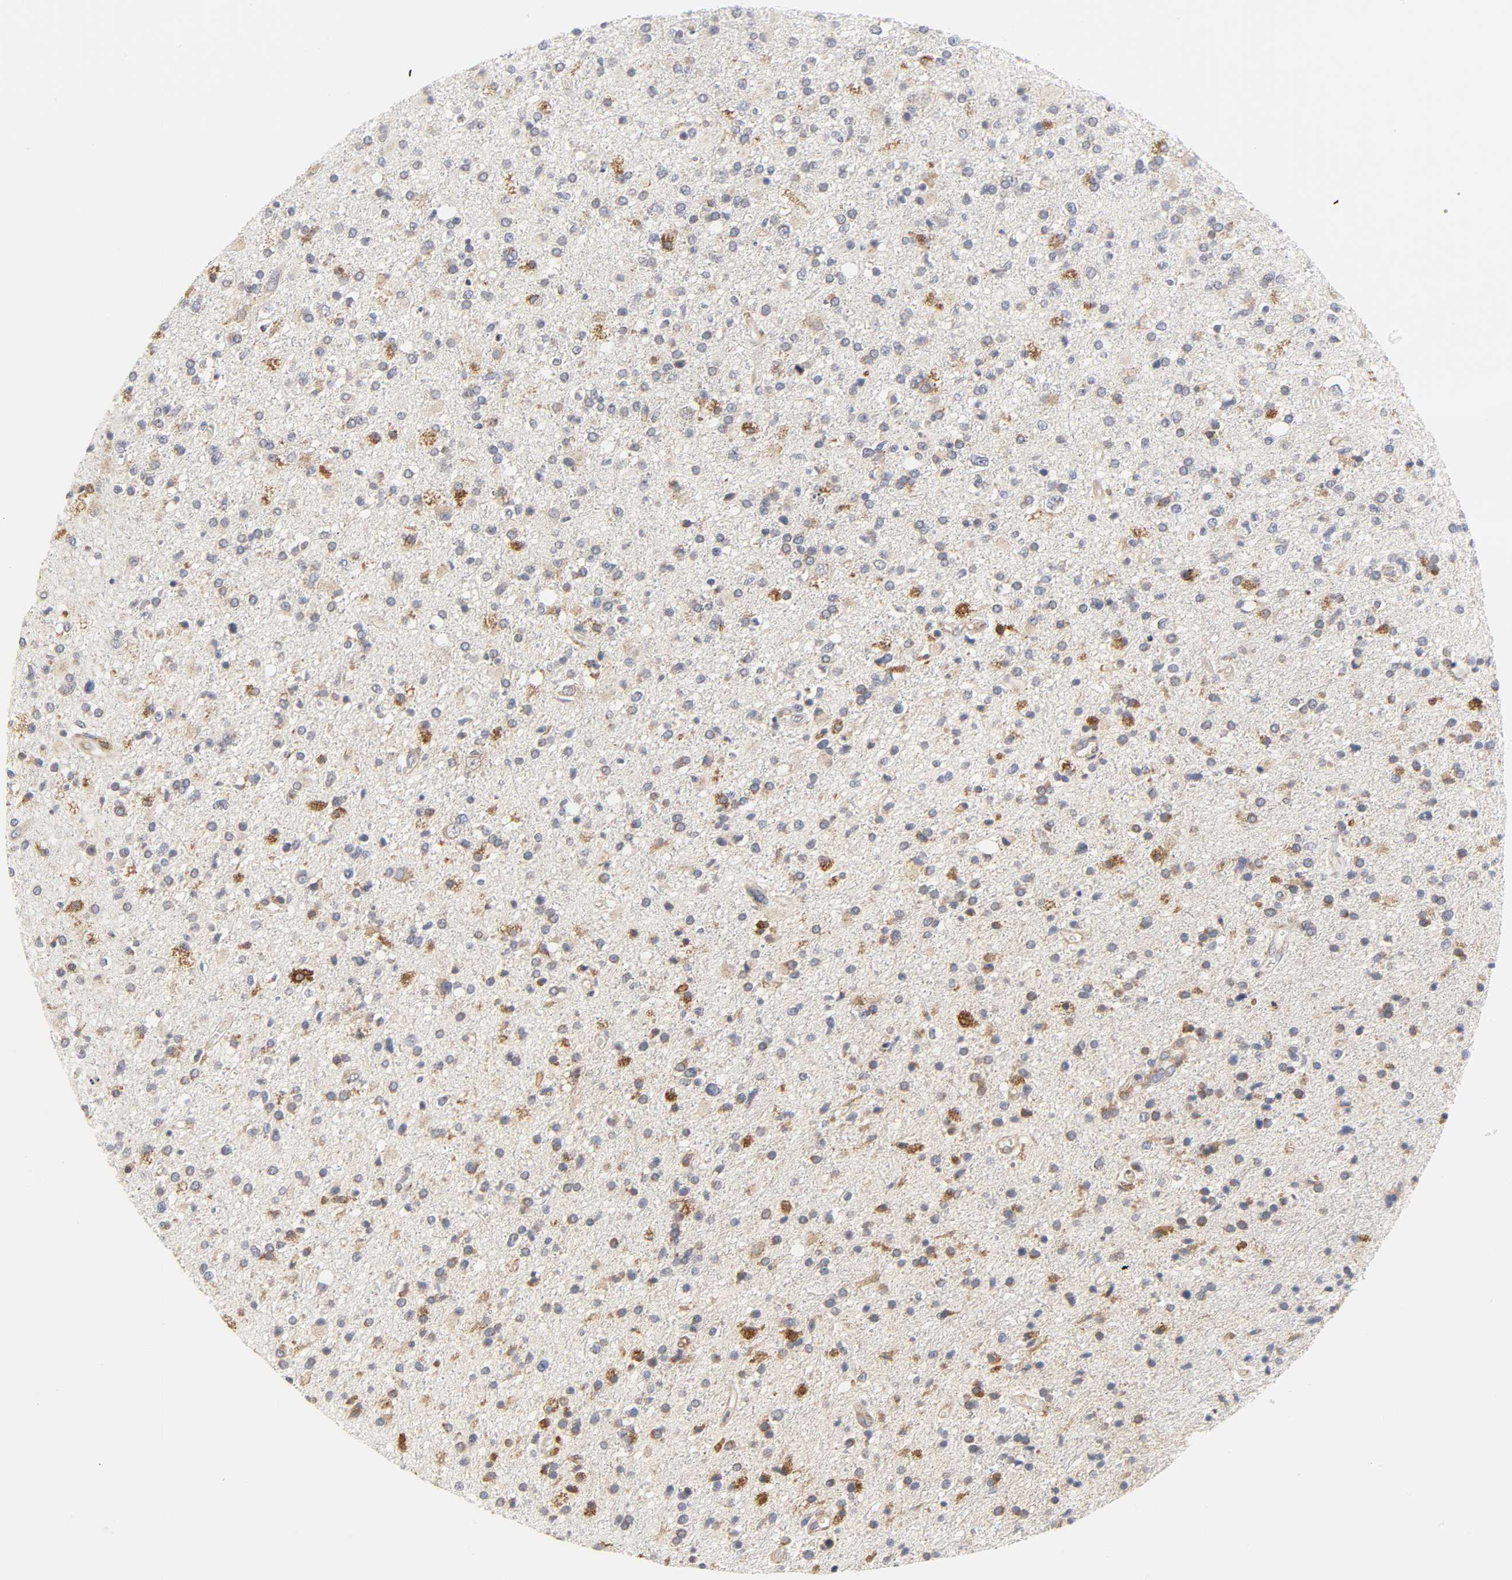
{"staining": {"intensity": "weak", "quantity": "25%-75%", "location": "cytoplasmic/membranous"}, "tissue": "glioma", "cell_type": "Tumor cells", "image_type": "cancer", "snomed": [{"axis": "morphology", "description": "Glioma, malignant, High grade"}, {"axis": "topography", "description": "Brain"}], "caption": "IHC micrograph of neoplastic tissue: glioma stained using immunohistochemistry (IHC) demonstrates low levels of weak protein expression localized specifically in the cytoplasmic/membranous of tumor cells, appearing as a cytoplasmic/membranous brown color.", "gene": "BAX", "patient": {"sex": "male", "age": 33}}